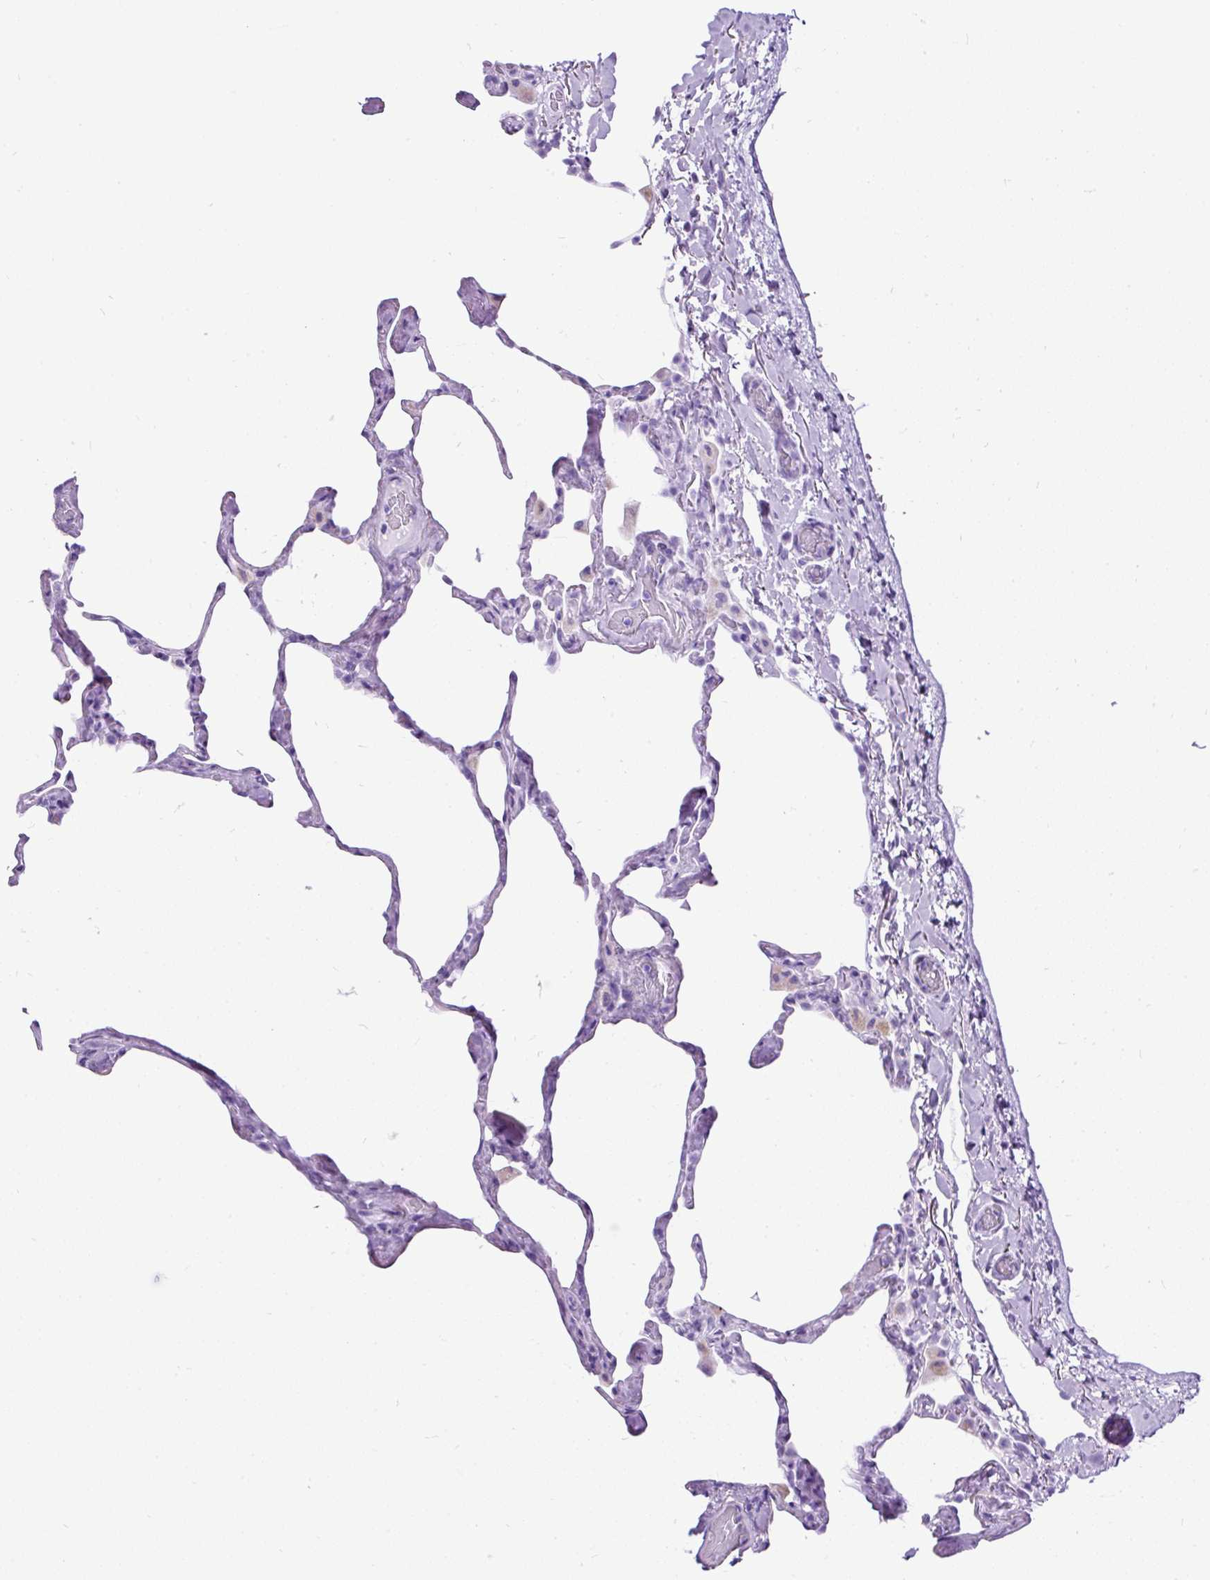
{"staining": {"intensity": "negative", "quantity": "none", "location": "none"}, "tissue": "lung", "cell_type": "Alveolar cells", "image_type": "normal", "snomed": [{"axis": "morphology", "description": "Normal tissue, NOS"}, {"axis": "topography", "description": "Lung"}], "caption": "The histopathology image exhibits no staining of alveolar cells in unremarkable lung. Brightfield microscopy of IHC stained with DAB (3,3'-diaminobenzidine) (brown) and hematoxylin (blue), captured at high magnification.", "gene": "PDIA2", "patient": {"sex": "male", "age": 65}}